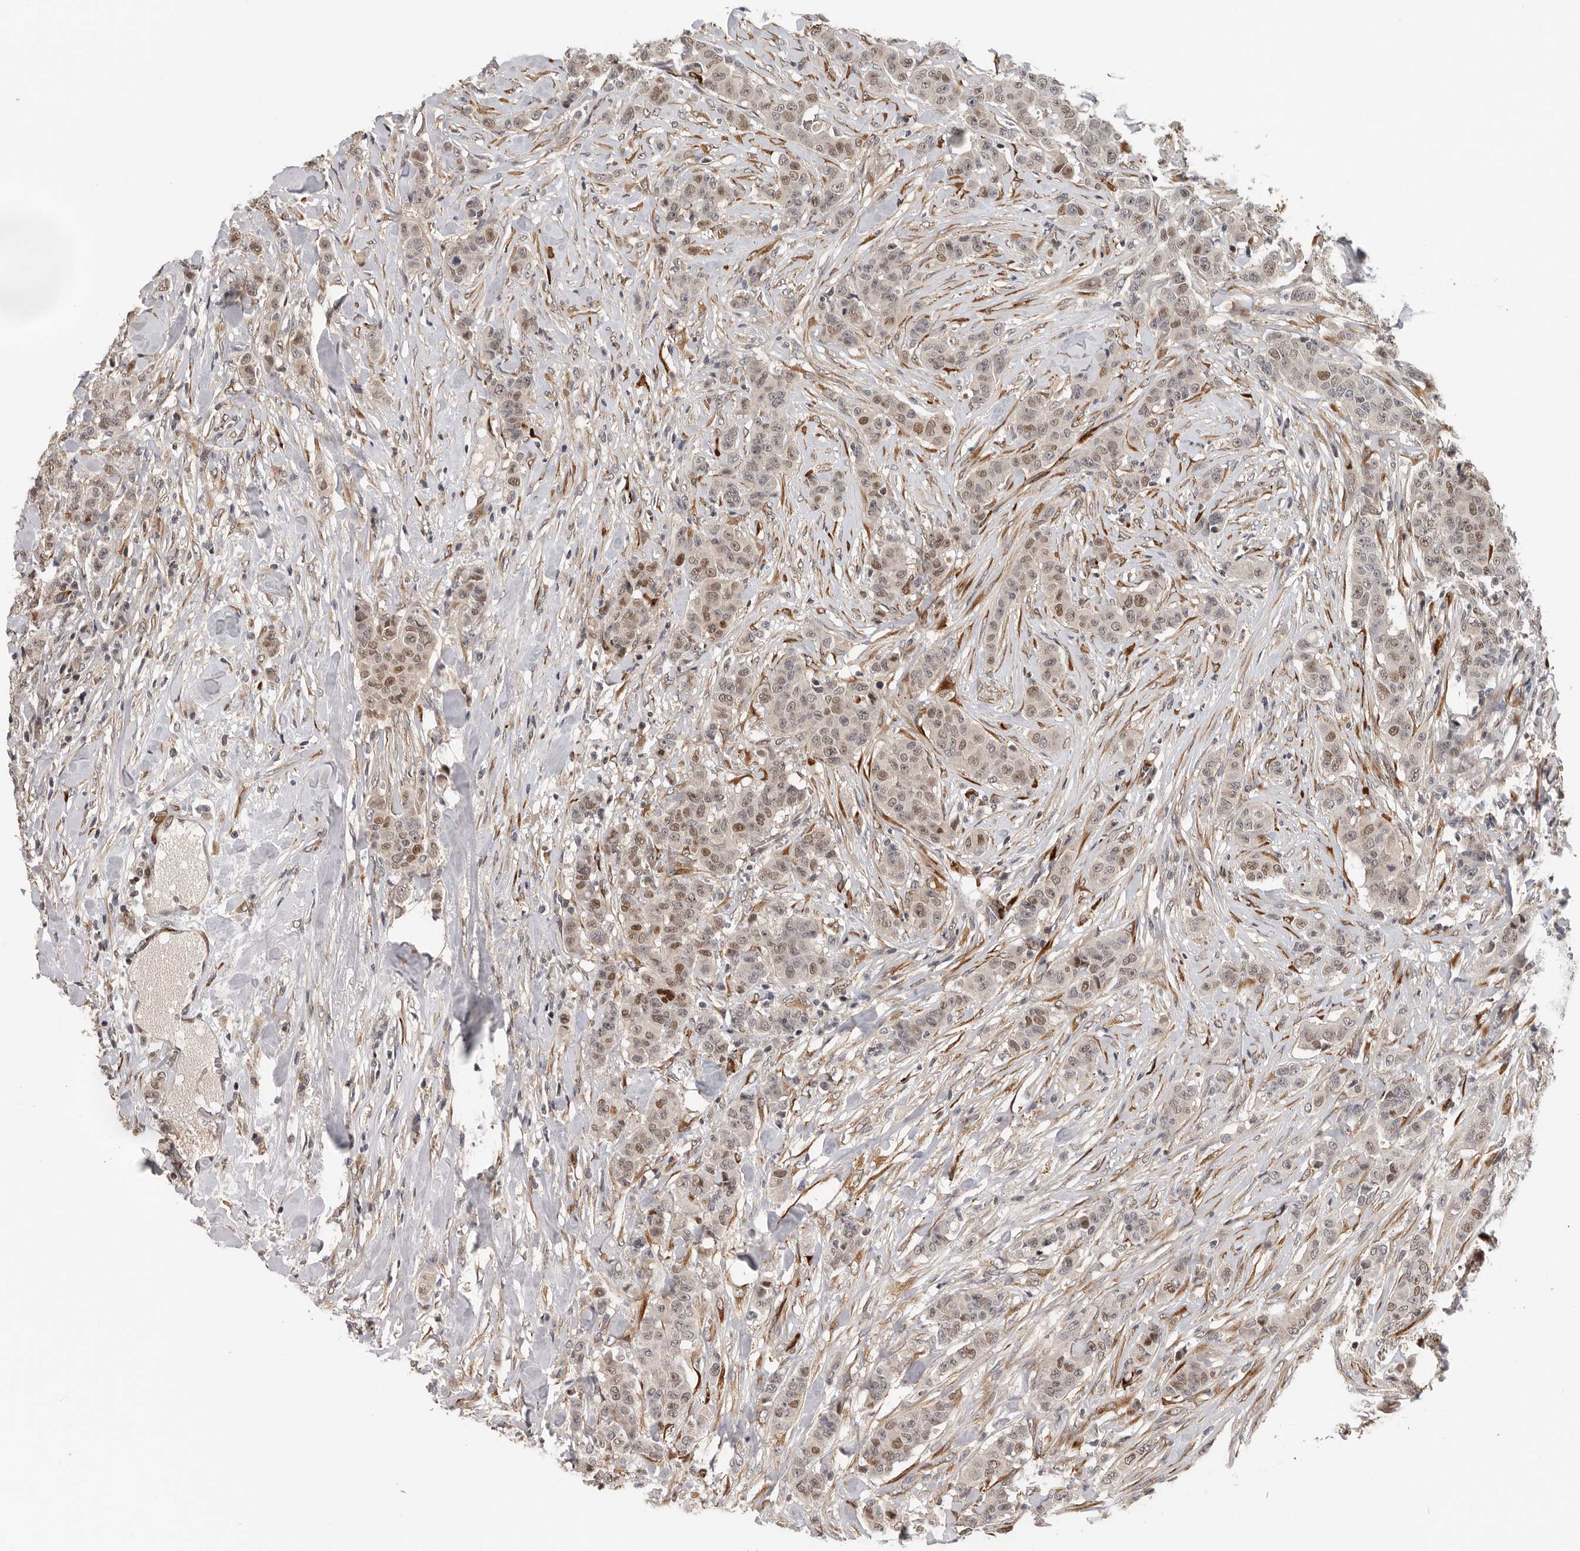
{"staining": {"intensity": "moderate", "quantity": "25%-75%", "location": "nuclear"}, "tissue": "breast cancer", "cell_type": "Tumor cells", "image_type": "cancer", "snomed": [{"axis": "morphology", "description": "Duct carcinoma"}, {"axis": "topography", "description": "Breast"}], "caption": "Breast cancer (infiltrating ductal carcinoma) stained with immunohistochemistry displays moderate nuclear positivity in approximately 25%-75% of tumor cells.", "gene": "HENMT1", "patient": {"sex": "female", "age": 40}}